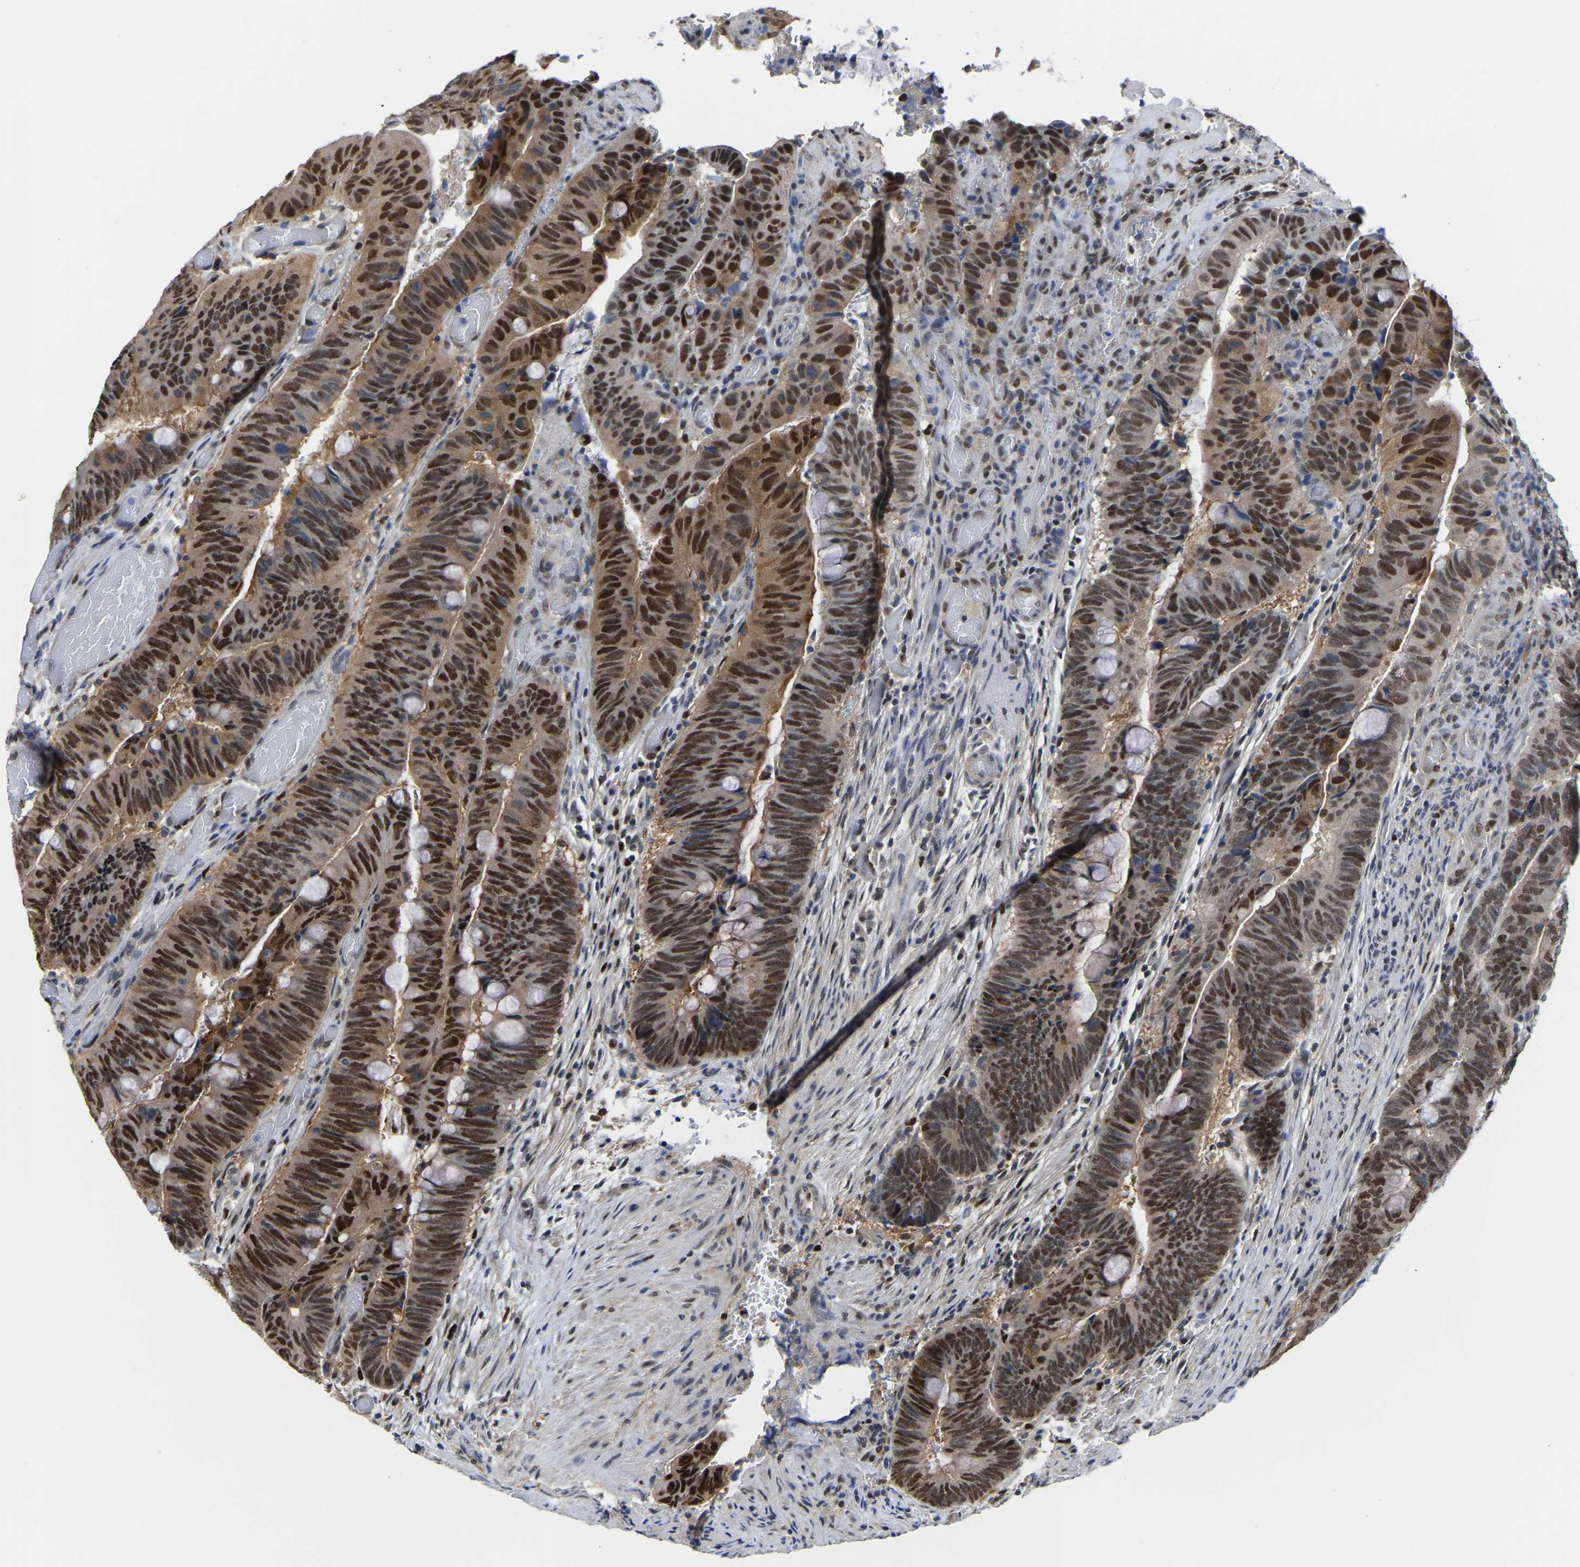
{"staining": {"intensity": "strong", "quantity": ">75%", "location": "nuclear"}, "tissue": "colorectal cancer", "cell_type": "Tumor cells", "image_type": "cancer", "snomed": [{"axis": "morphology", "description": "Normal tissue, NOS"}, {"axis": "morphology", "description": "Adenocarcinoma, NOS"}, {"axis": "topography", "description": "Rectum"}], "caption": "Strong nuclear expression for a protein is present in about >75% of tumor cells of colorectal cancer using immunohistochemistry (IHC).", "gene": "KLRG2", "patient": {"sex": "male", "age": 92}}